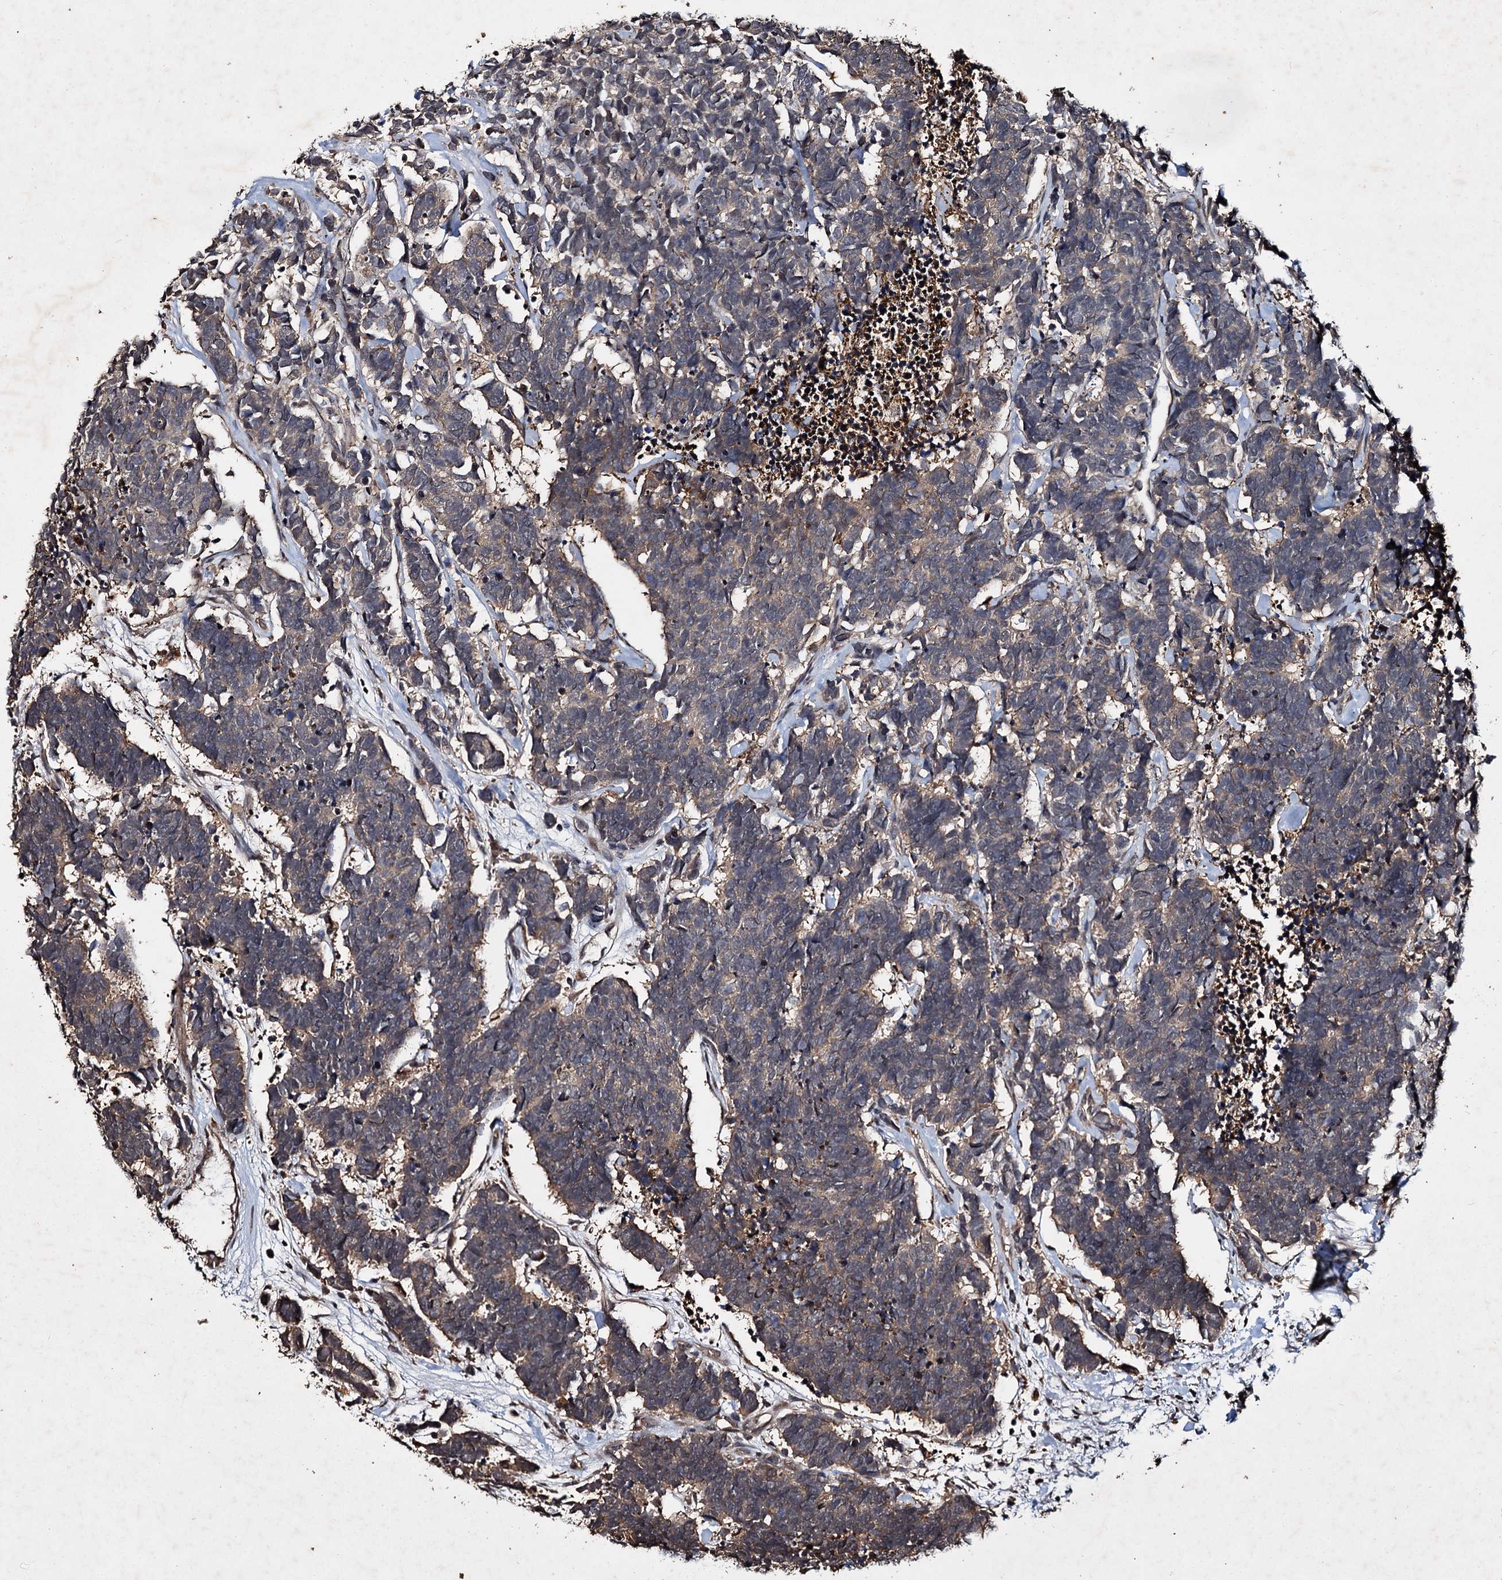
{"staining": {"intensity": "weak", "quantity": "25%-75%", "location": "cytoplasmic/membranous"}, "tissue": "carcinoid", "cell_type": "Tumor cells", "image_type": "cancer", "snomed": [{"axis": "morphology", "description": "Carcinoma, NOS"}, {"axis": "morphology", "description": "Carcinoid, malignant, NOS"}, {"axis": "topography", "description": "Urinary bladder"}], "caption": "Human malignant carcinoid stained with a brown dye demonstrates weak cytoplasmic/membranous positive staining in about 25%-75% of tumor cells.", "gene": "SLC46A3", "patient": {"sex": "male", "age": 57}}